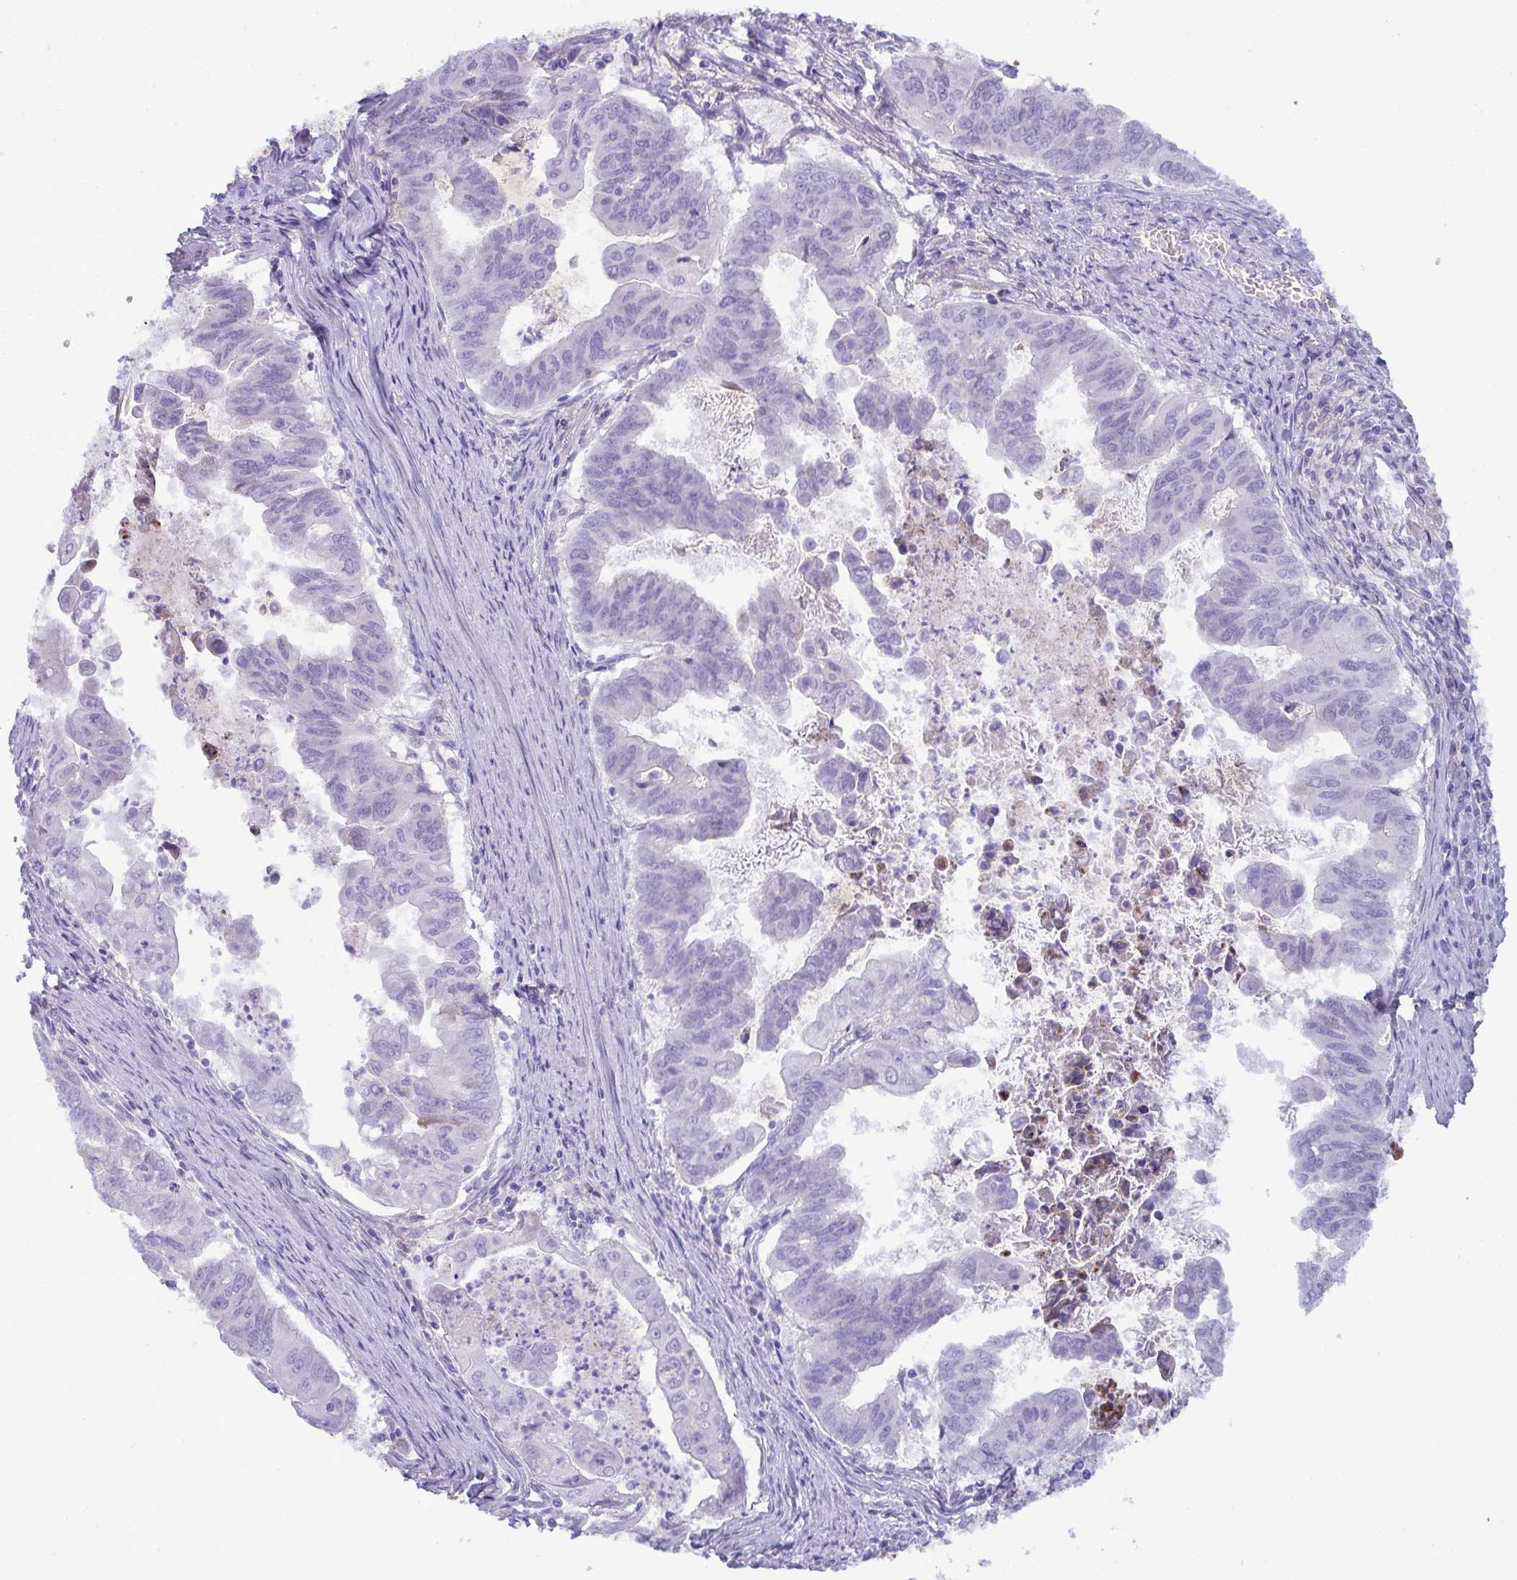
{"staining": {"intensity": "negative", "quantity": "none", "location": "none"}, "tissue": "stomach cancer", "cell_type": "Tumor cells", "image_type": "cancer", "snomed": [{"axis": "morphology", "description": "Adenocarcinoma, NOS"}, {"axis": "topography", "description": "Stomach, upper"}], "caption": "Human stomach adenocarcinoma stained for a protein using immunohistochemistry exhibits no expression in tumor cells.", "gene": "RGPD5", "patient": {"sex": "male", "age": 80}}